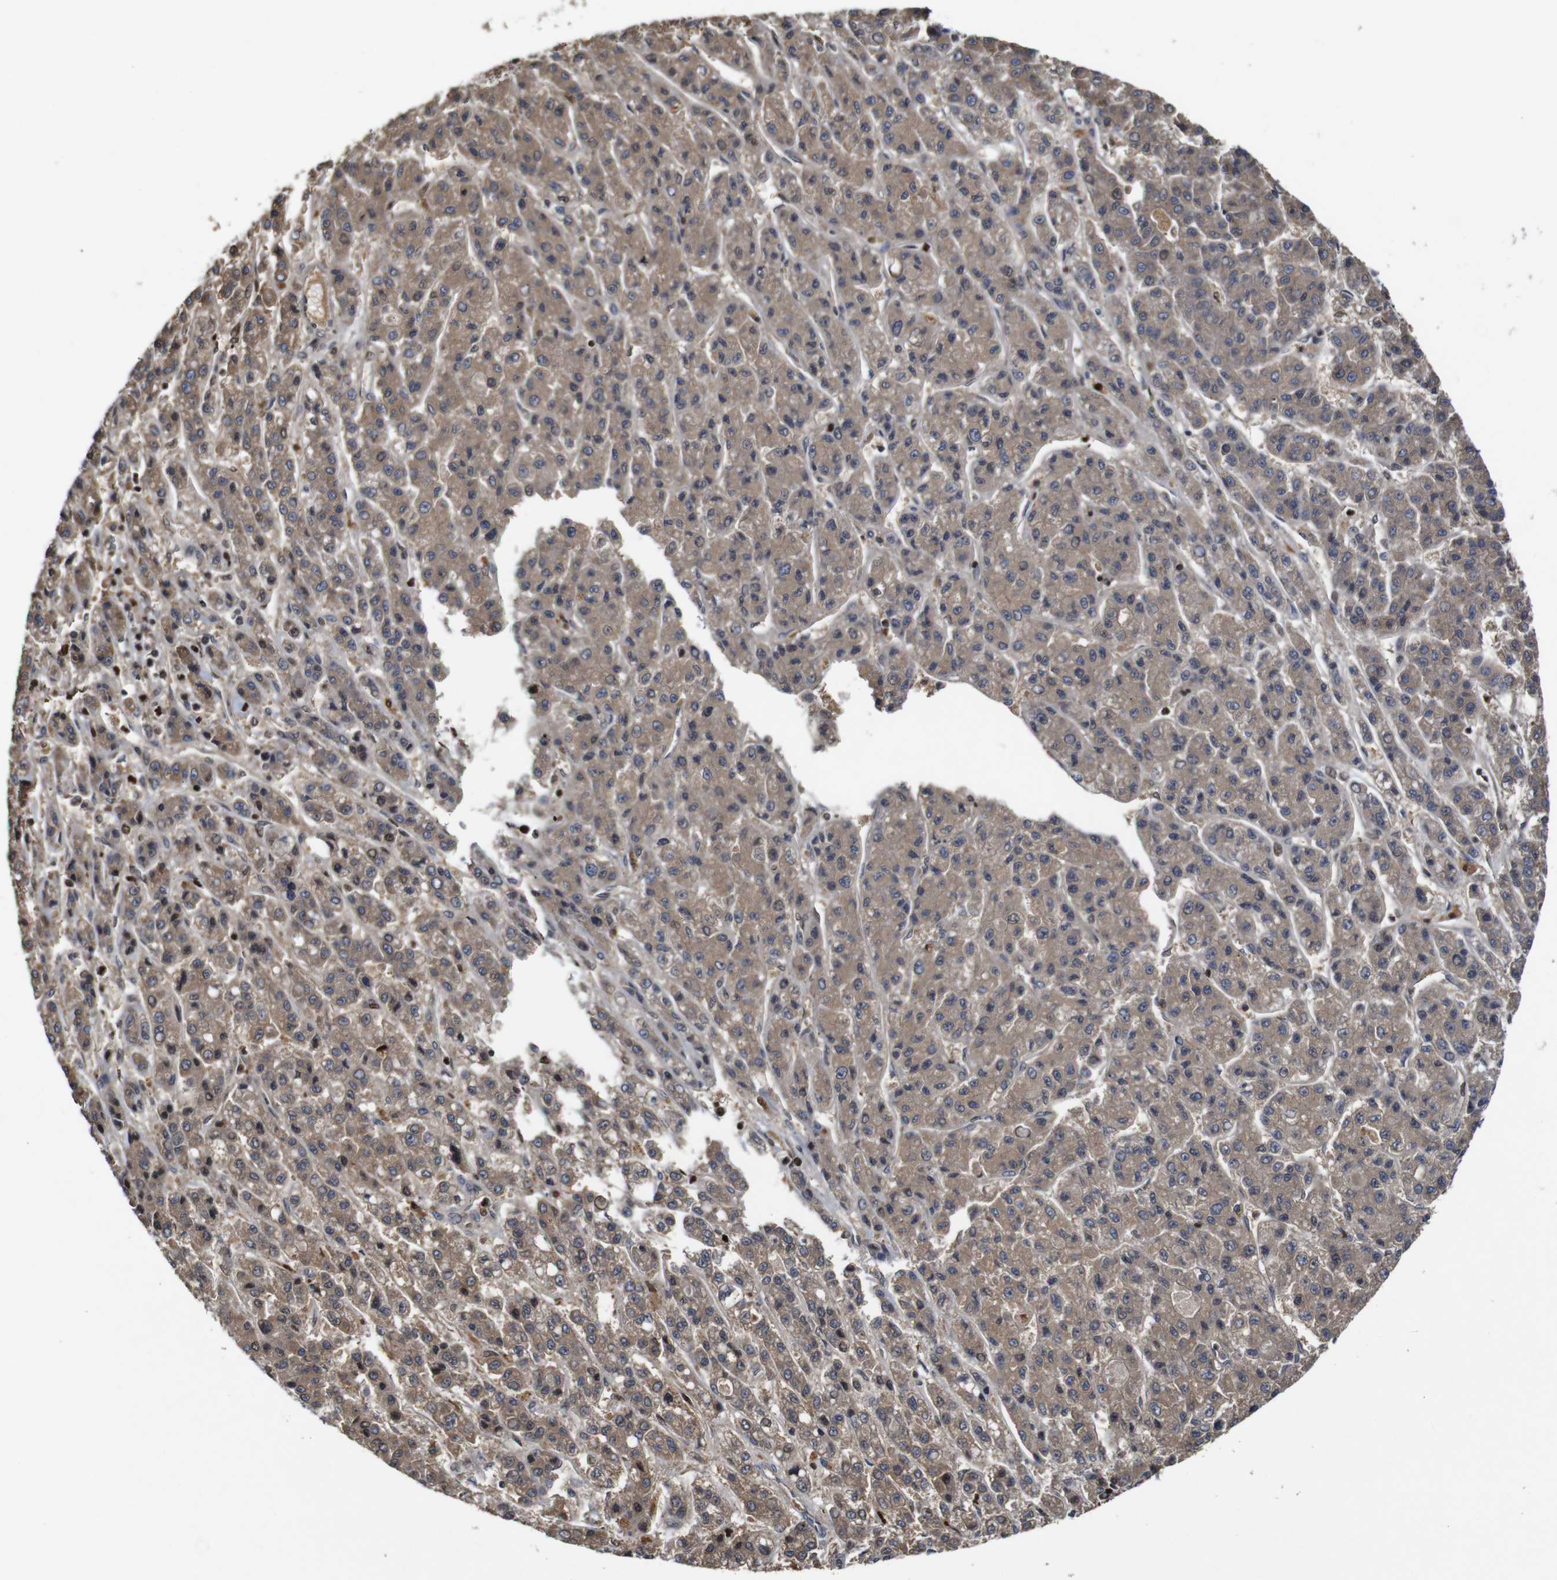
{"staining": {"intensity": "moderate", "quantity": ">75%", "location": "cytoplasmic/membranous,nuclear"}, "tissue": "liver cancer", "cell_type": "Tumor cells", "image_type": "cancer", "snomed": [{"axis": "morphology", "description": "Carcinoma, Hepatocellular, NOS"}, {"axis": "topography", "description": "Liver"}], "caption": "Human liver cancer (hepatocellular carcinoma) stained with a brown dye shows moderate cytoplasmic/membranous and nuclear positive expression in about >75% of tumor cells.", "gene": "MYC", "patient": {"sex": "male", "age": 70}}